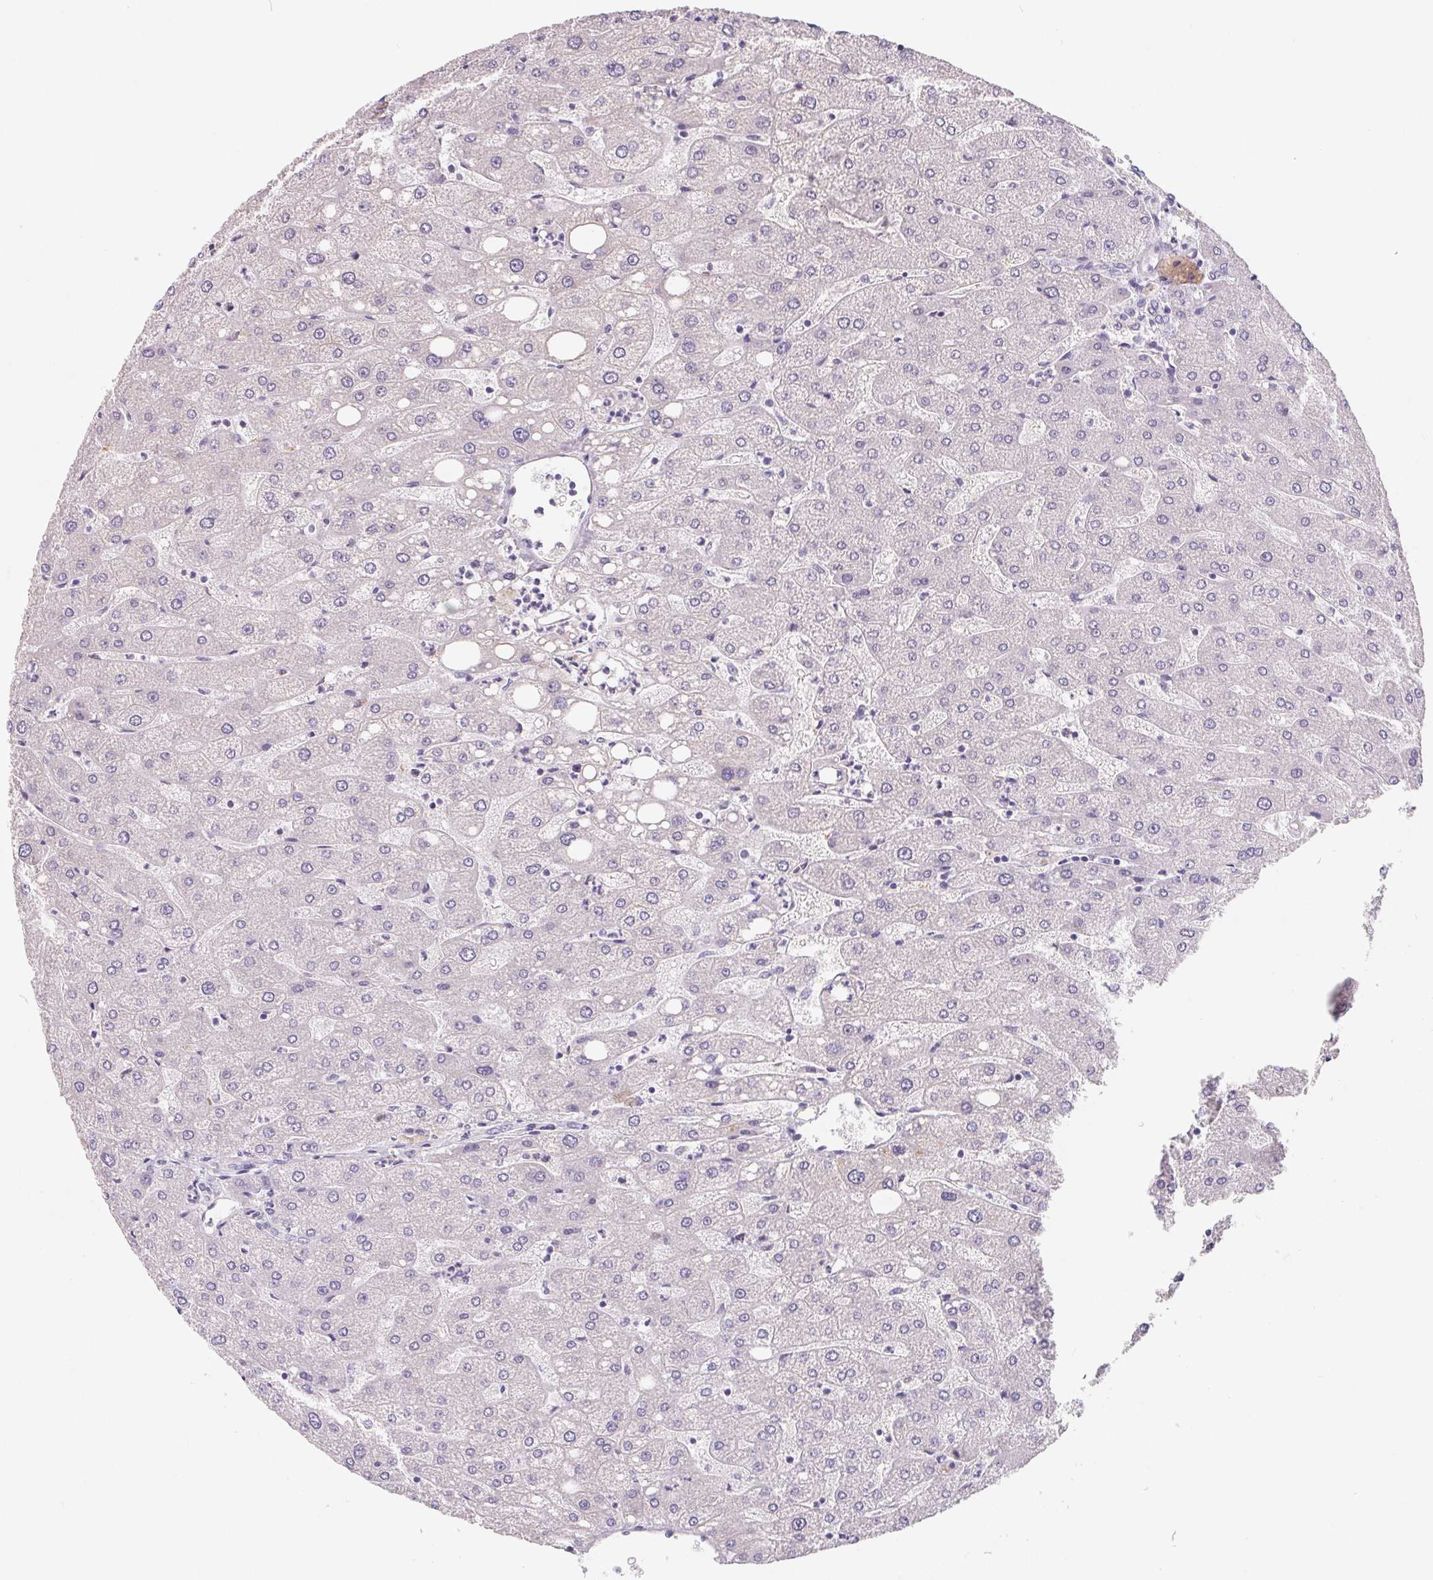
{"staining": {"intensity": "negative", "quantity": "none", "location": "none"}, "tissue": "liver", "cell_type": "Cholangiocytes", "image_type": "normal", "snomed": [{"axis": "morphology", "description": "Normal tissue, NOS"}, {"axis": "topography", "description": "Liver"}], "caption": "Human liver stained for a protein using immunohistochemistry reveals no staining in cholangiocytes.", "gene": "FDX1", "patient": {"sex": "male", "age": 67}}